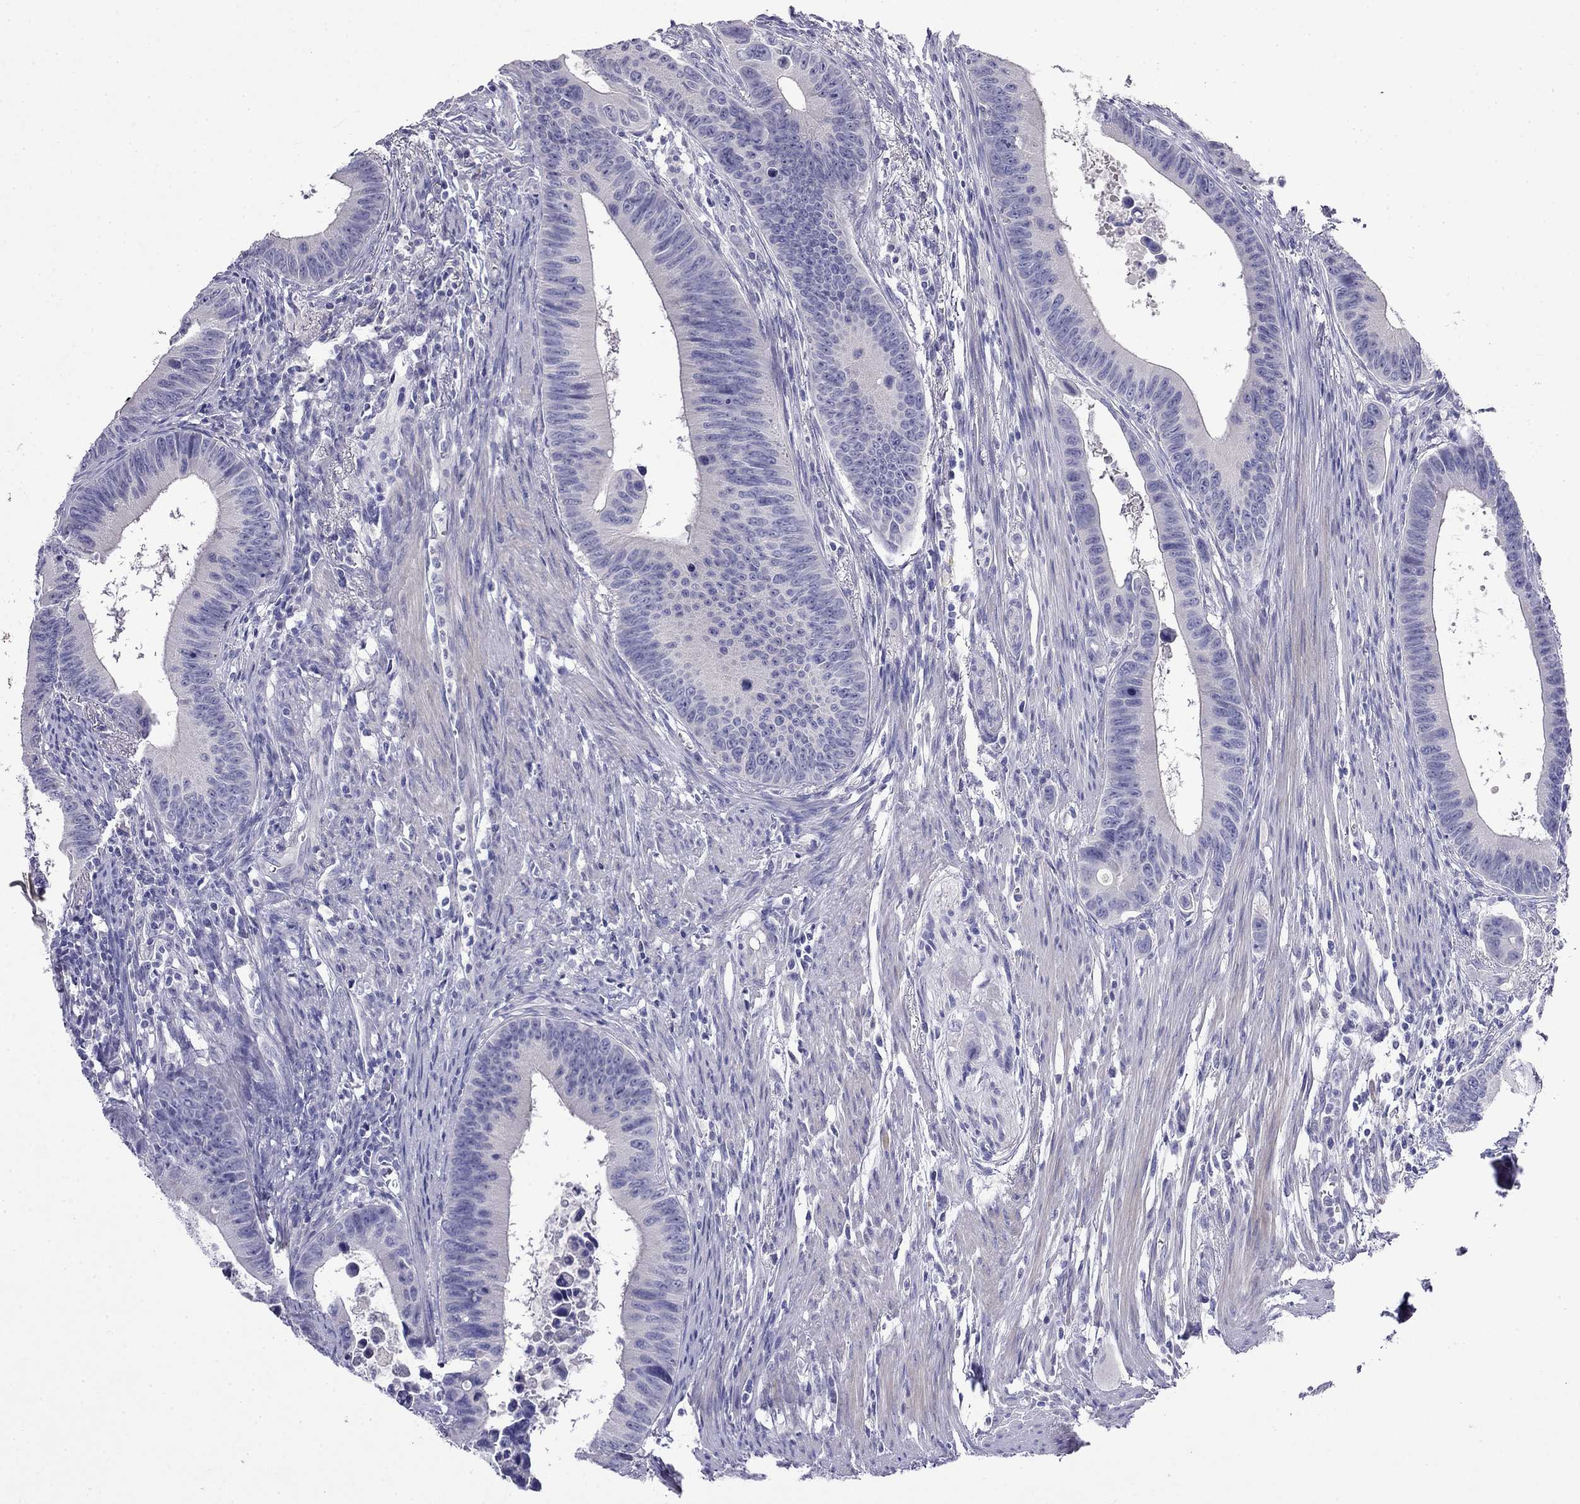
{"staining": {"intensity": "negative", "quantity": "none", "location": "none"}, "tissue": "colorectal cancer", "cell_type": "Tumor cells", "image_type": "cancer", "snomed": [{"axis": "morphology", "description": "Adenocarcinoma, NOS"}, {"axis": "topography", "description": "Colon"}], "caption": "Protein analysis of colorectal cancer demonstrates no significant expression in tumor cells.", "gene": "MYO15A", "patient": {"sex": "female", "age": 87}}